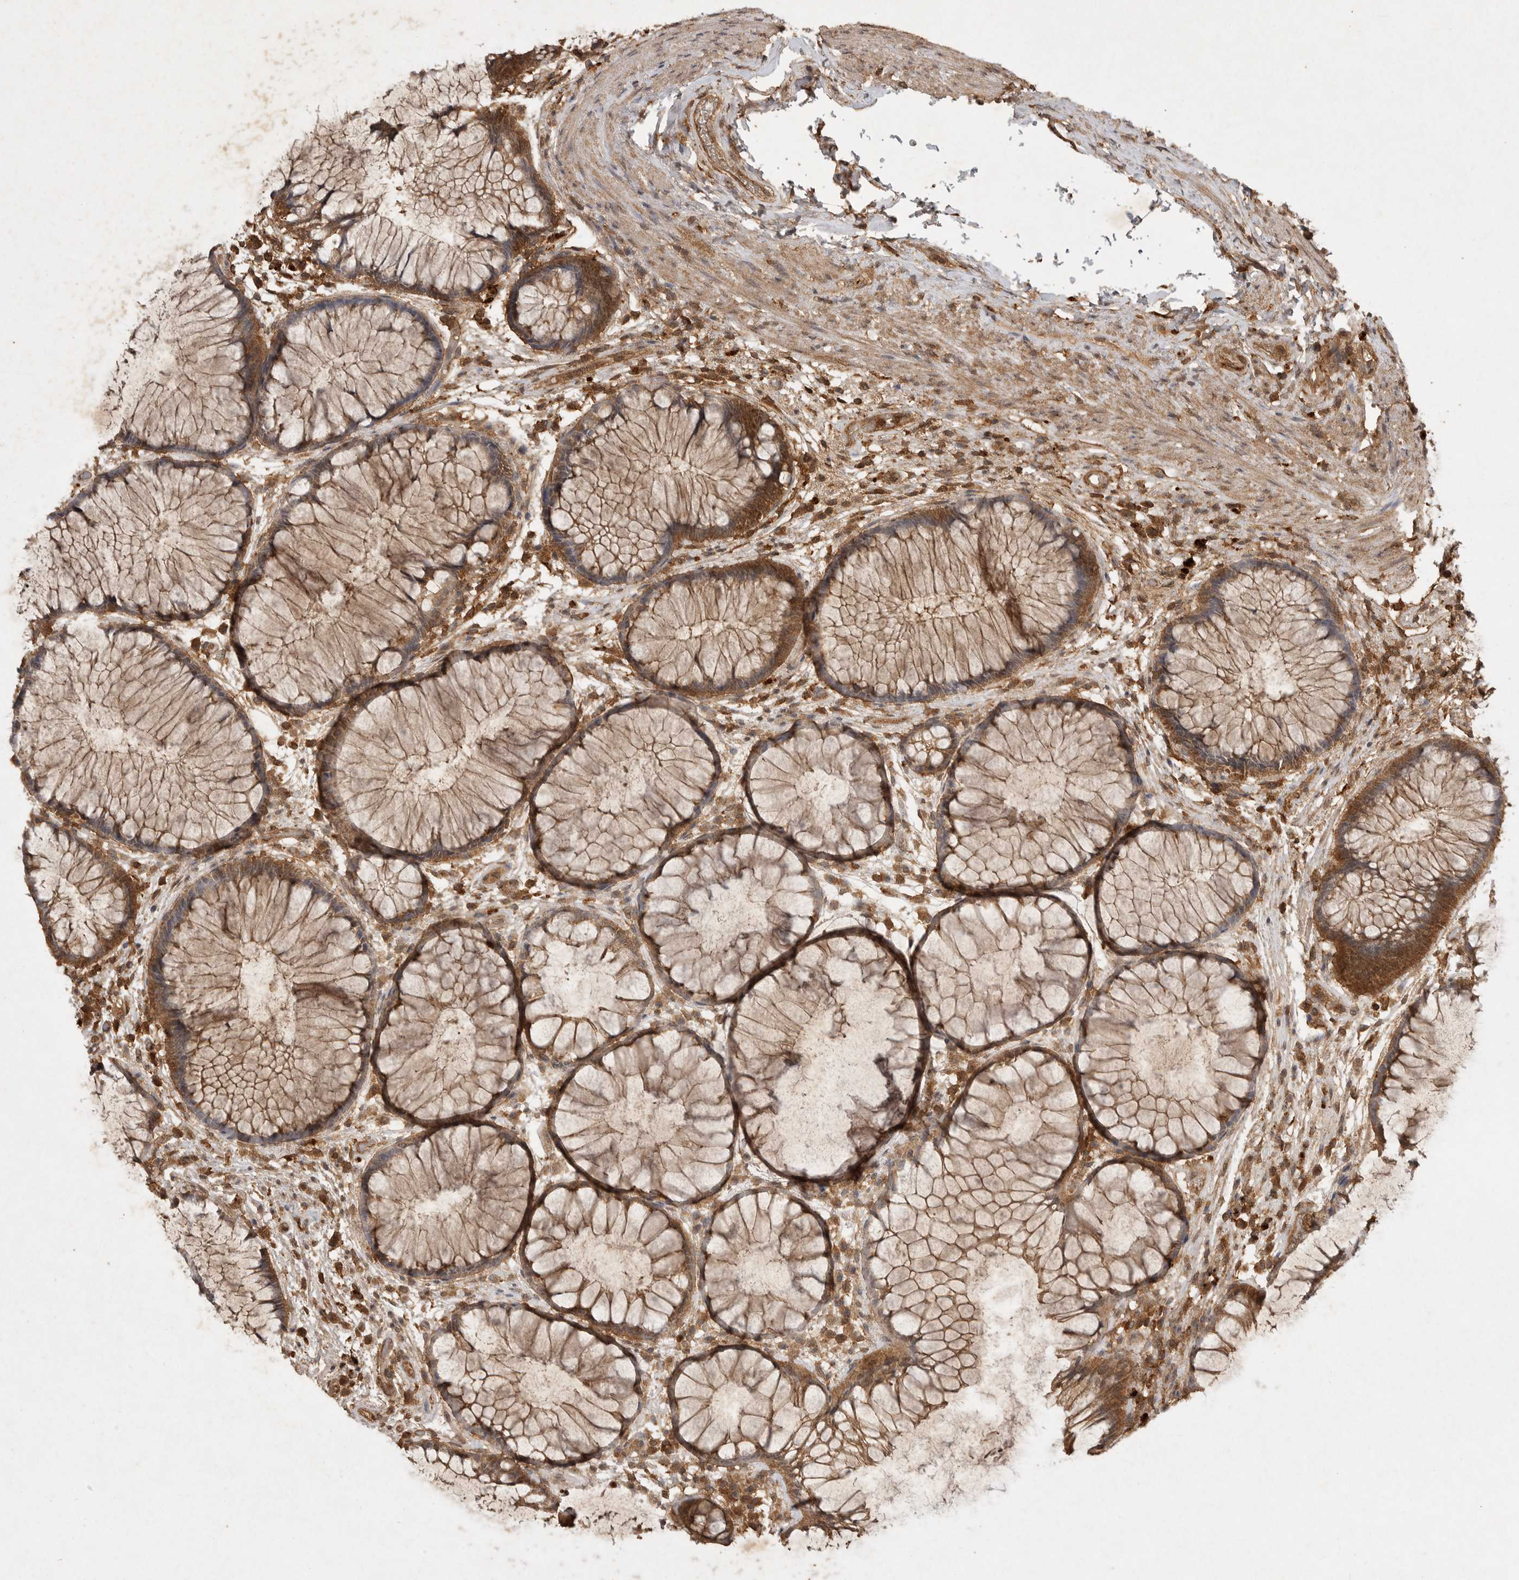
{"staining": {"intensity": "moderate", "quantity": ">75%", "location": "cytoplasmic/membranous"}, "tissue": "rectum", "cell_type": "Glandular cells", "image_type": "normal", "snomed": [{"axis": "morphology", "description": "Normal tissue, NOS"}, {"axis": "topography", "description": "Rectum"}], "caption": "Rectum was stained to show a protein in brown. There is medium levels of moderate cytoplasmic/membranous expression in approximately >75% of glandular cells. The staining was performed using DAB to visualize the protein expression in brown, while the nuclei were stained in blue with hematoxylin (Magnification: 20x).", "gene": "ICOSLG", "patient": {"sex": "male", "age": 51}}